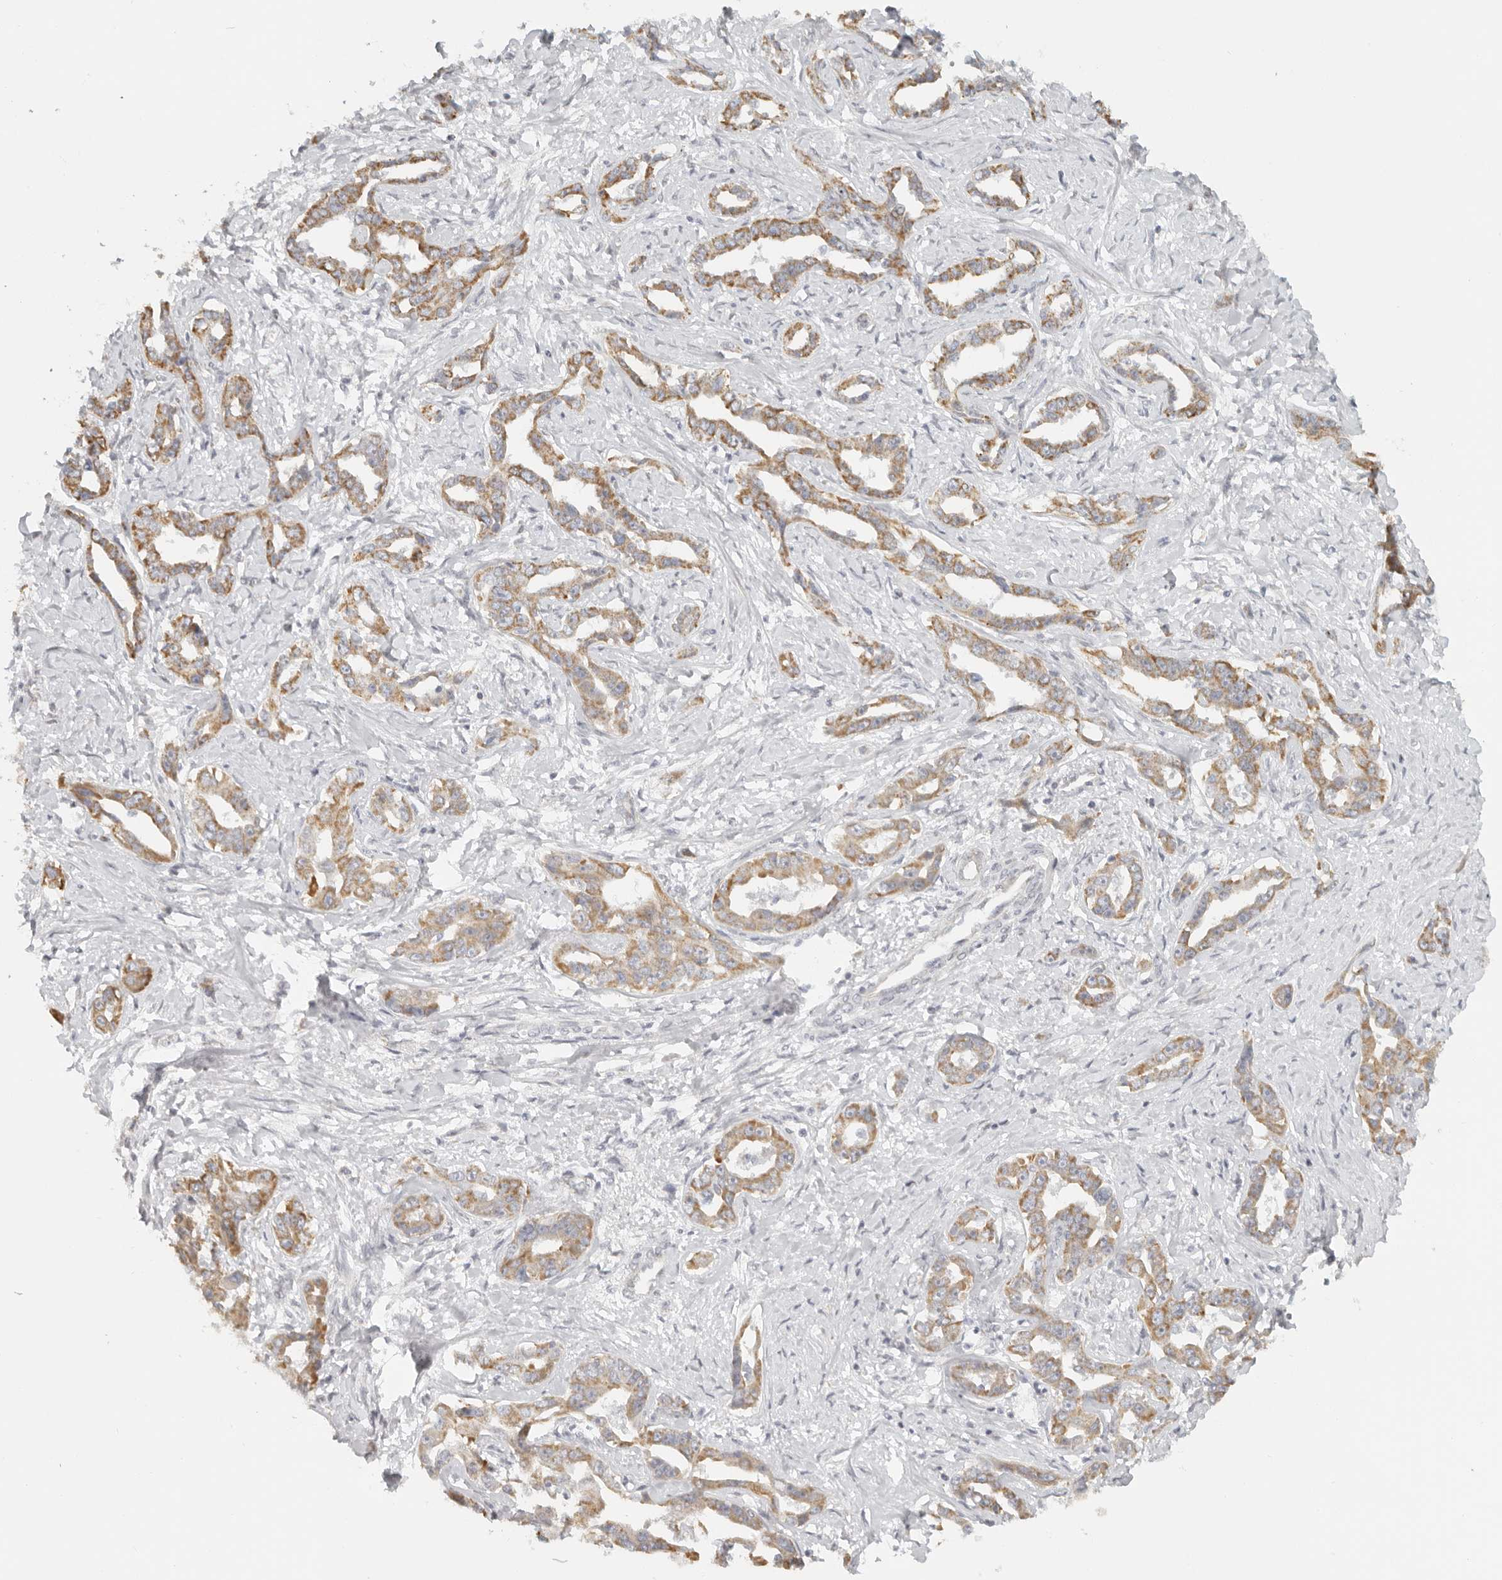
{"staining": {"intensity": "moderate", "quantity": ">75%", "location": "cytoplasmic/membranous"}, "tissue": "liver cancer", "cell_type": "Tumor cells", "image_type": "cancer", "snomed": [{"axis": "morphology", "description": "Cholangiocarcinoma"}, {"axis": "topography", "description": "Liver"}], "caption": "The micrograph shows a brown stain indicating the presence of a protein in the cytoplasmic/membranous of tumor cells in liver cholangiocarcinoma. (brown staining indicates protein expression, while blue staining denotes nuclei).", "gene": "KDF1", "patient": {"sex": "male", "age": 59}}